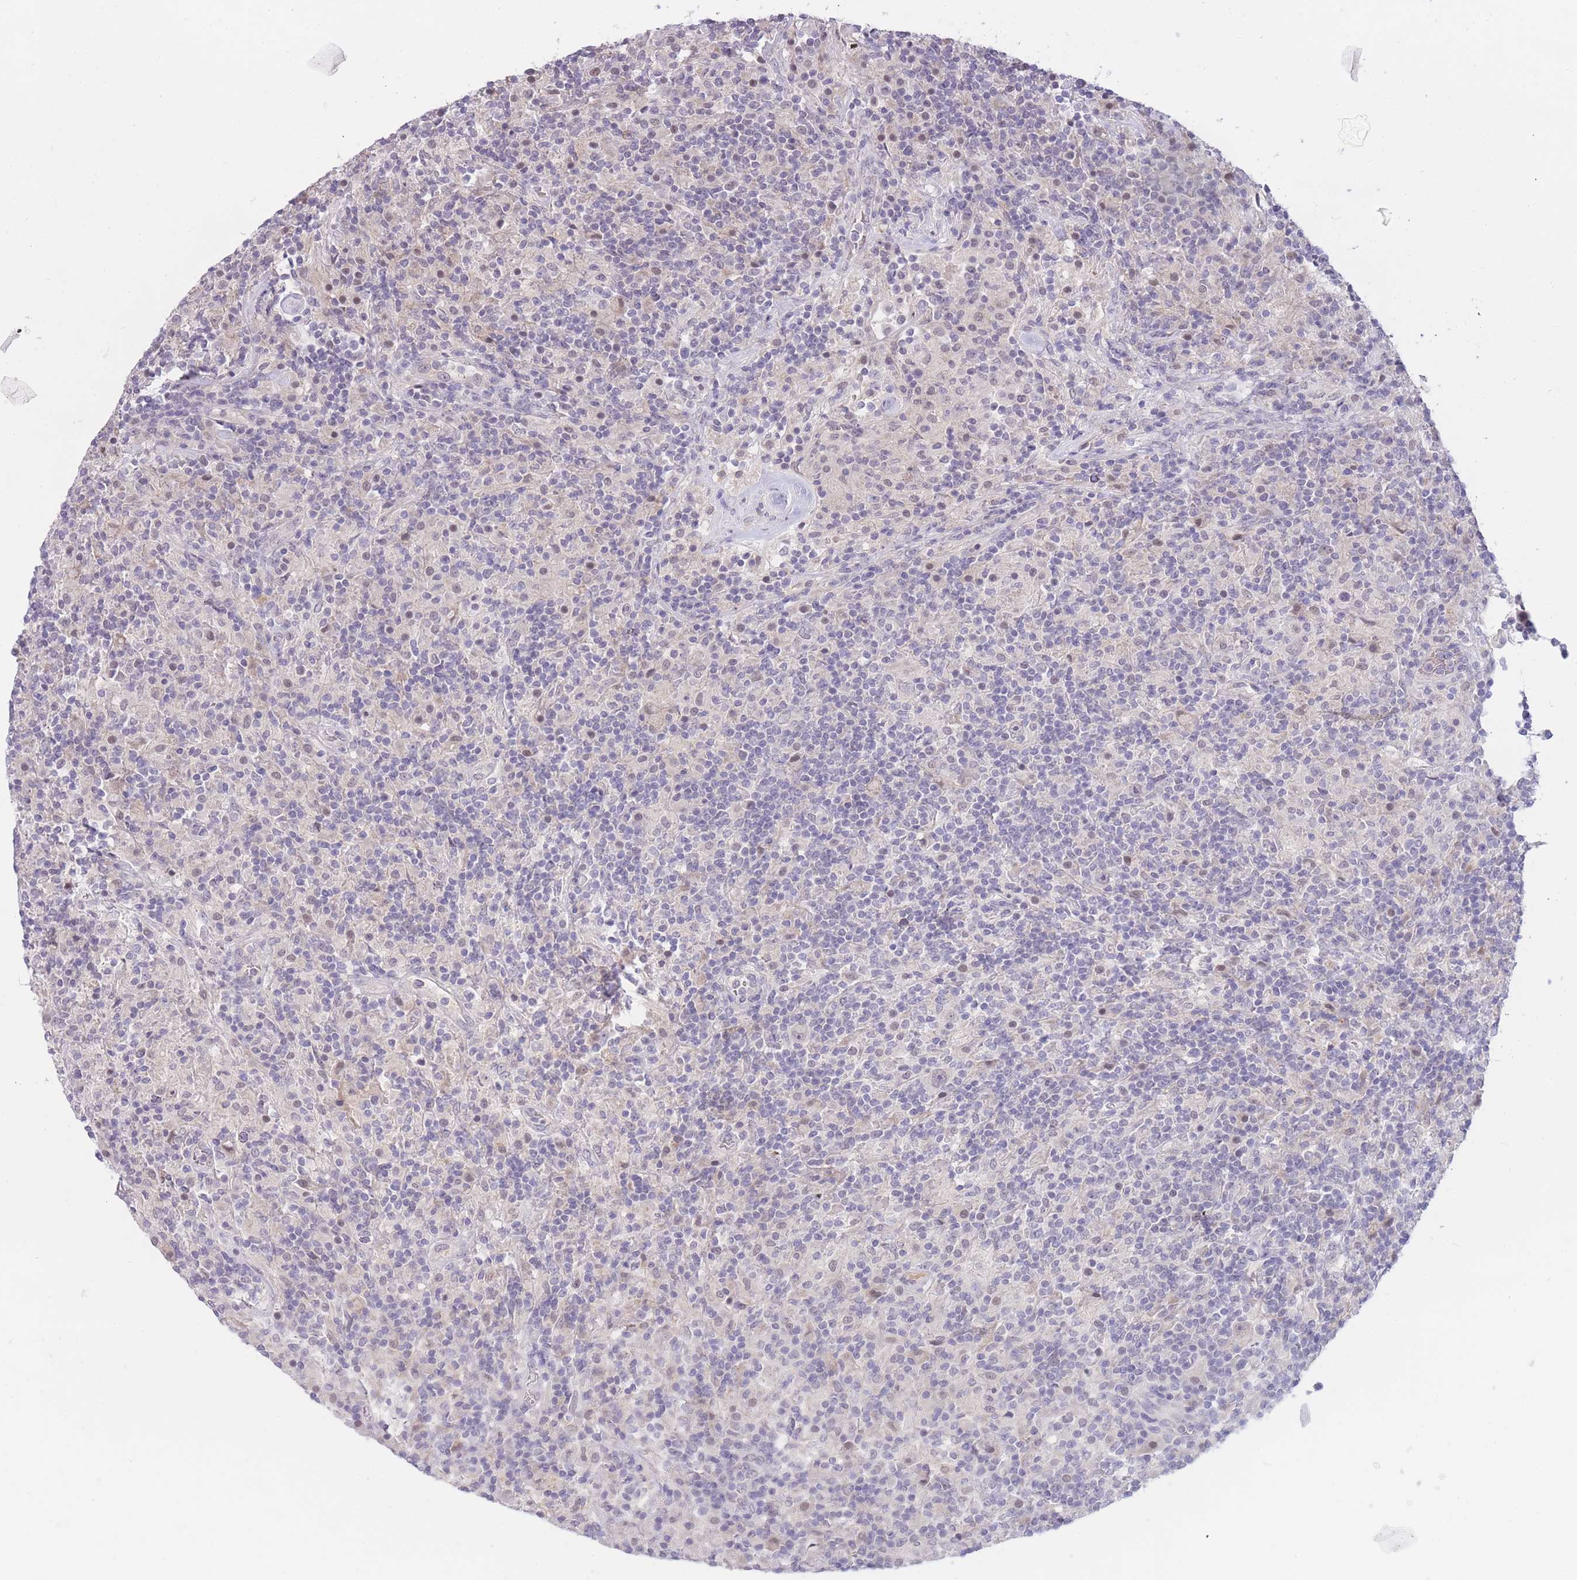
{"staining": {"intensity": "negative", "quantity": "none", "location": "none"}, "tissue": "lymphoma", "cell_type": "Tumor cells", "image_type": "cancer", "snomed": [{"axis": "morphology", "description": "Hodgkin's disease, NOS"}, {"axis": "topography", "description": "Lymph node"}], "caption": "Photomicrograph shows no significant protein staining in tumor cells of lymphoma.", "gene": "GOLGA6L25", "patient": {"sex": "male", "age": 70}}